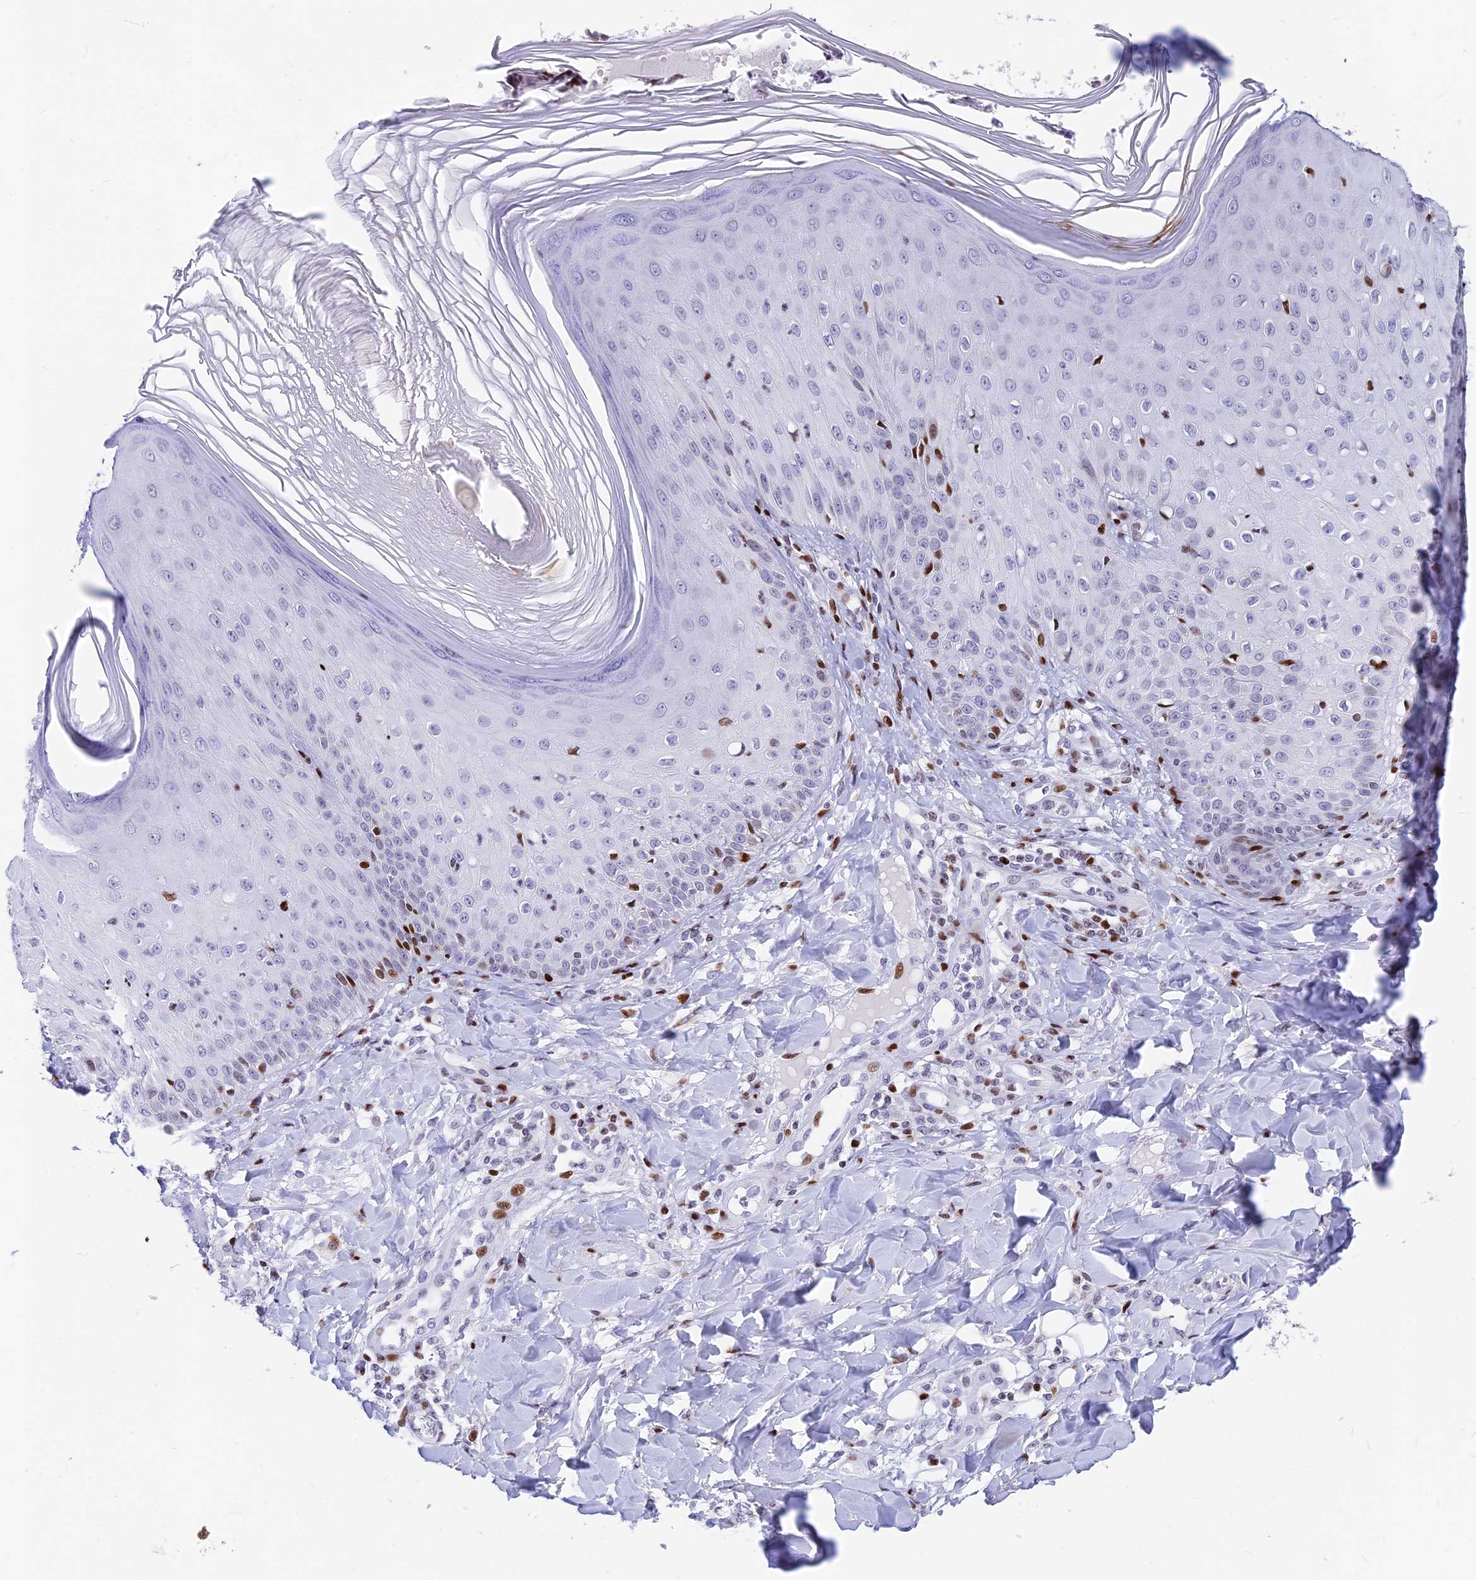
{"staining": {"intensity": "strong", "quantity": "<25%", "location": "nuclear"}, "tissue": "skin", "cell_type": "Epidermal cells", "image_type": "normal", "snomed": [{"axis": "morphology", "description": "Normal tissue, NOS"}, {"axis": "morphology", "description": "Inflammation, NOS"}, {"axis": "topography", "description": "Soft tissue"}, {"axis": "topography", "description": "Anal"}], "caption": "DAB immunohistochemical staining of normal skin shows strong nuclear protein staining in approximately <25% of epidermal cells. (DAB IHC, brown staining for protein, blue staining for nuclei).", "gene": "PRPS1", "patient": {"sex": "female", "age": 15}}